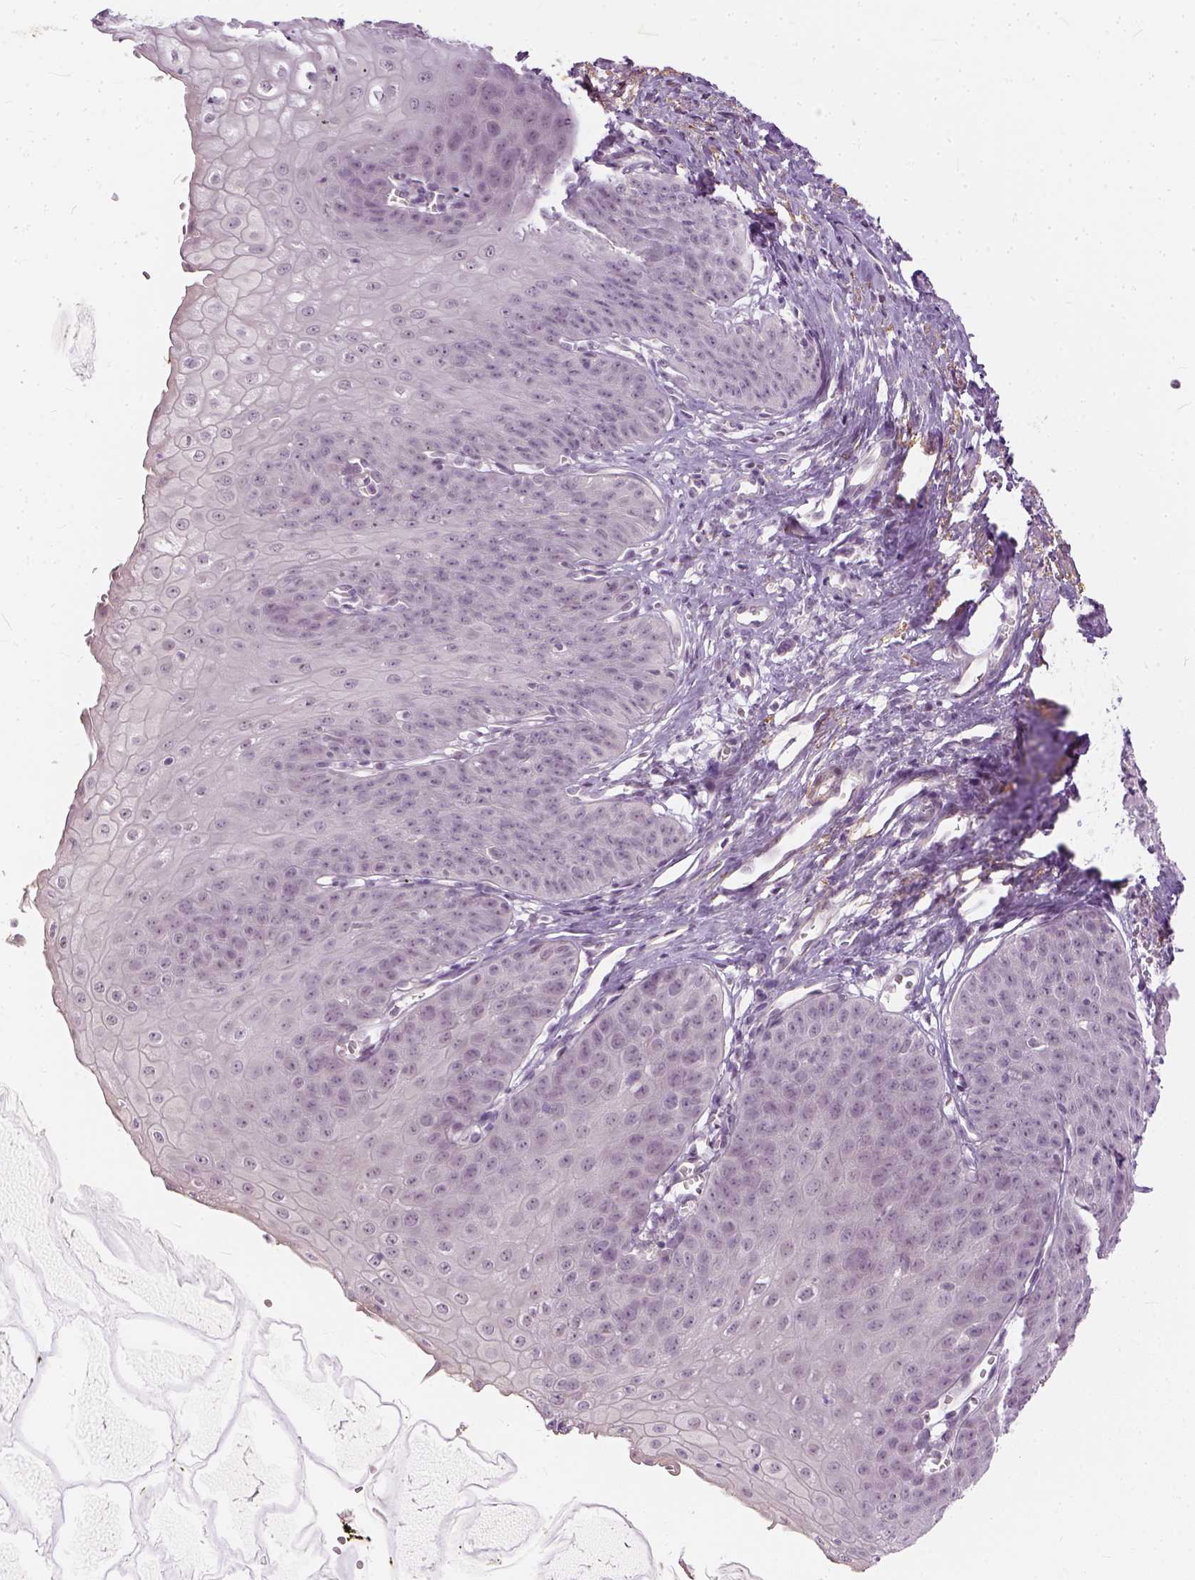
{"staining": {"intensity": "negative", "quantity": "none", "location": "none"}, "tissue": "esophagus", "cell_type": "Squamous epithelial cells", "image_type": "normal", "snomed": [{"axis": "morphology", "description": "Normal tissue, NOS"}, {"axis": "topography", "description": "Esophagus"}], "caption": "Immunohistochemistry (IHC) micrograph of normal human esophagus stained for a protein (brown), which displays no expression in squamous epithelial cells. (Brightfield microscopy of DAB IHC at high magnification).", "gene": "ANO2", "patient": {"sex": "male", "age": 71}}